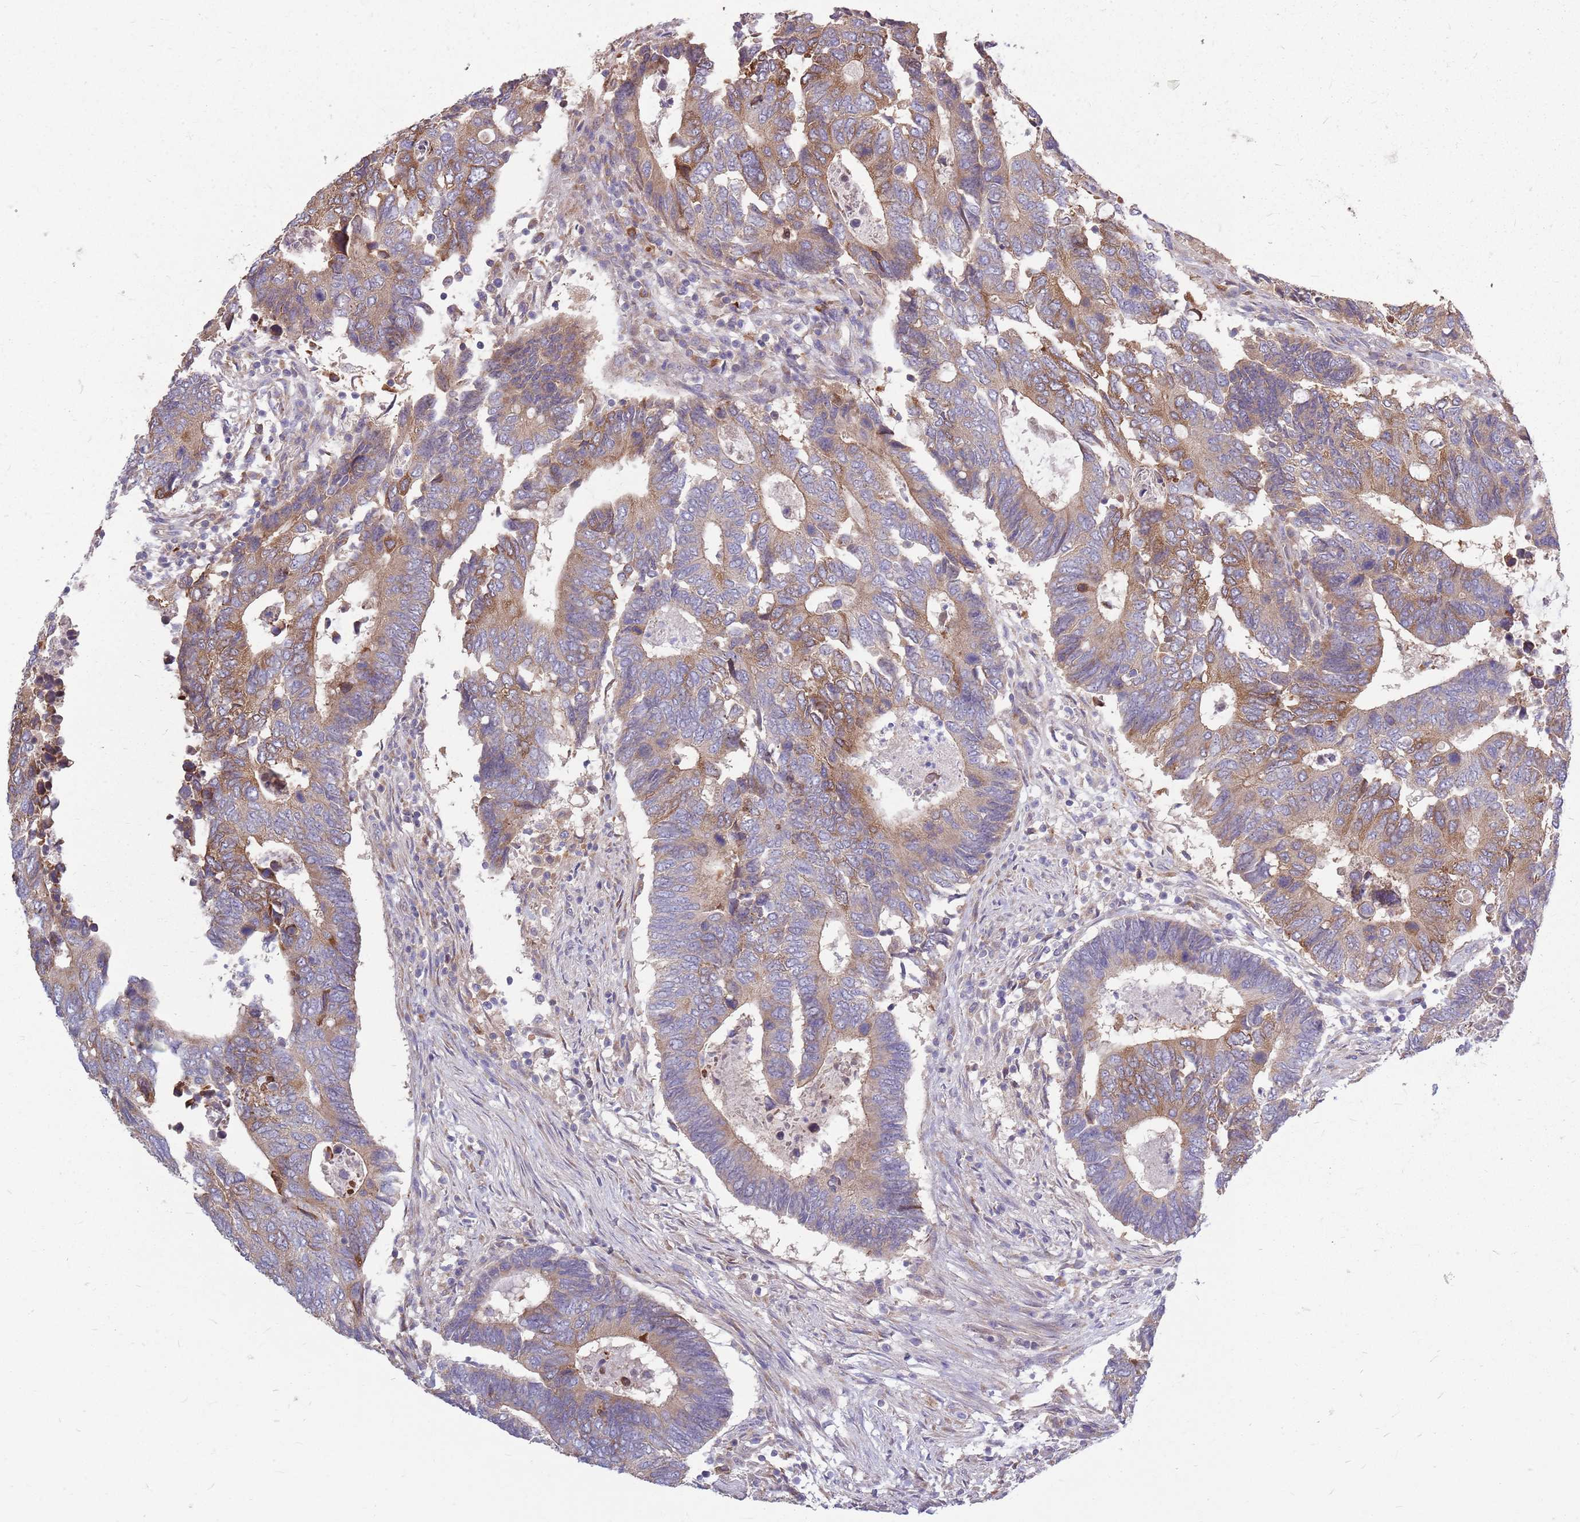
{"staining": {"intensity": "moderate", "quantity": "25%-75%", "location": "cytoplasmic/membranous"}, "tissue": "colorectal cancer", "cell_type": "Tumor cells", "image_type": "cancer", "snomed": [{"axis": "morphology", "description": "Adenocarcinoma, NOS"}, {"axis": "topography", "description": "Colon"}], "caption": "Protein expression analysis of human colorectal cancer (adenocarcinoma) reveals moderate cytoplasmic/membranous staining in about 25%-75% of tumor cells.", "gene": "PPP1R27", "patient": {"sex": "male", "age": 87}}